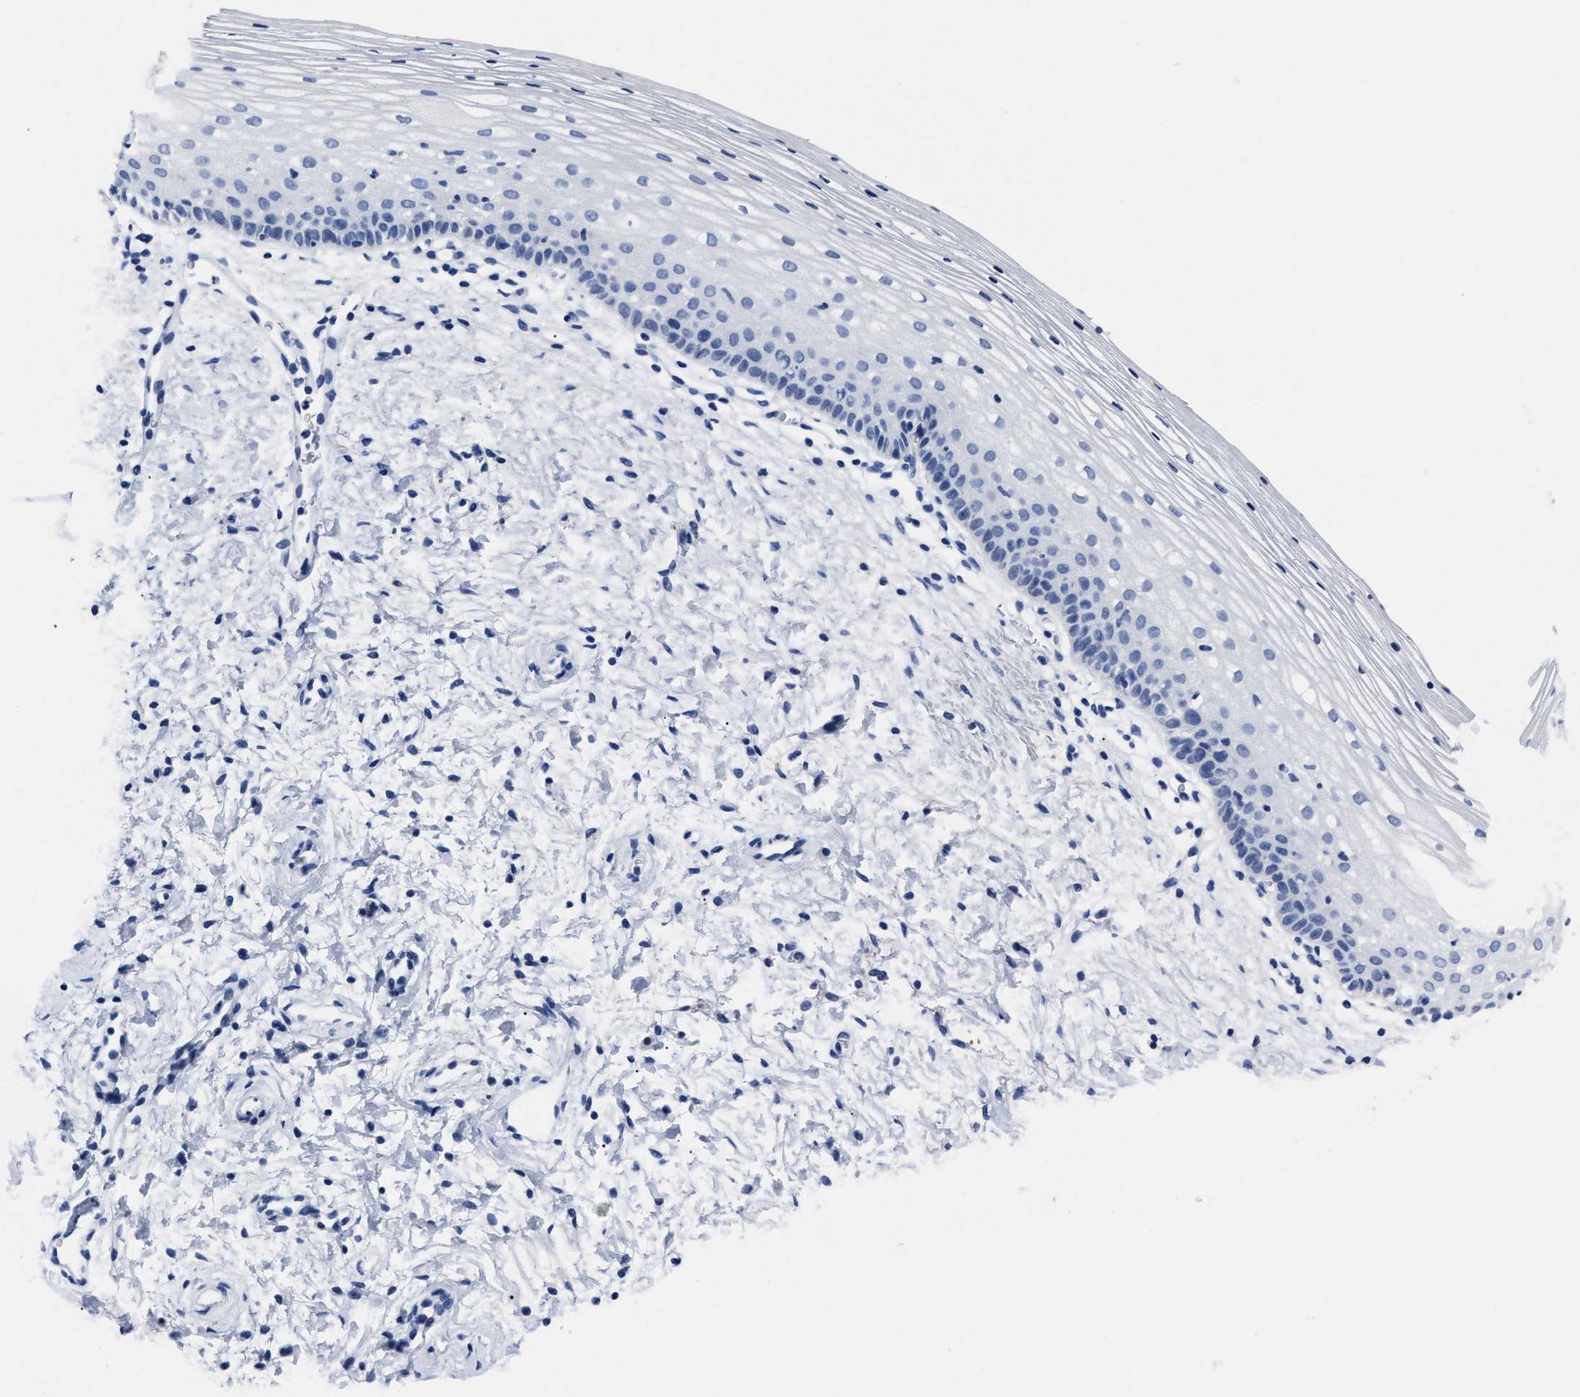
{"staining": {"intensity": "moderate", "quantity": "<25%", "location": "cytoplasmic/membranous"}, "tissue": "cervix", "cell_type": "Glandular cells", "image_type": "normal", "snomed": [{"axis": "morphology", "description": "Normal tissue, NOS"}, {"axis": "topography", "description": "Cervix"}], "caption": "Benign cervix shows moderate cytoplasmic/membranous expression in approximately <25% of glandular cells, visualized by immunohistochemistry.", "gene": "ALPG", "patient": {"sex": "female", "age": 72}}